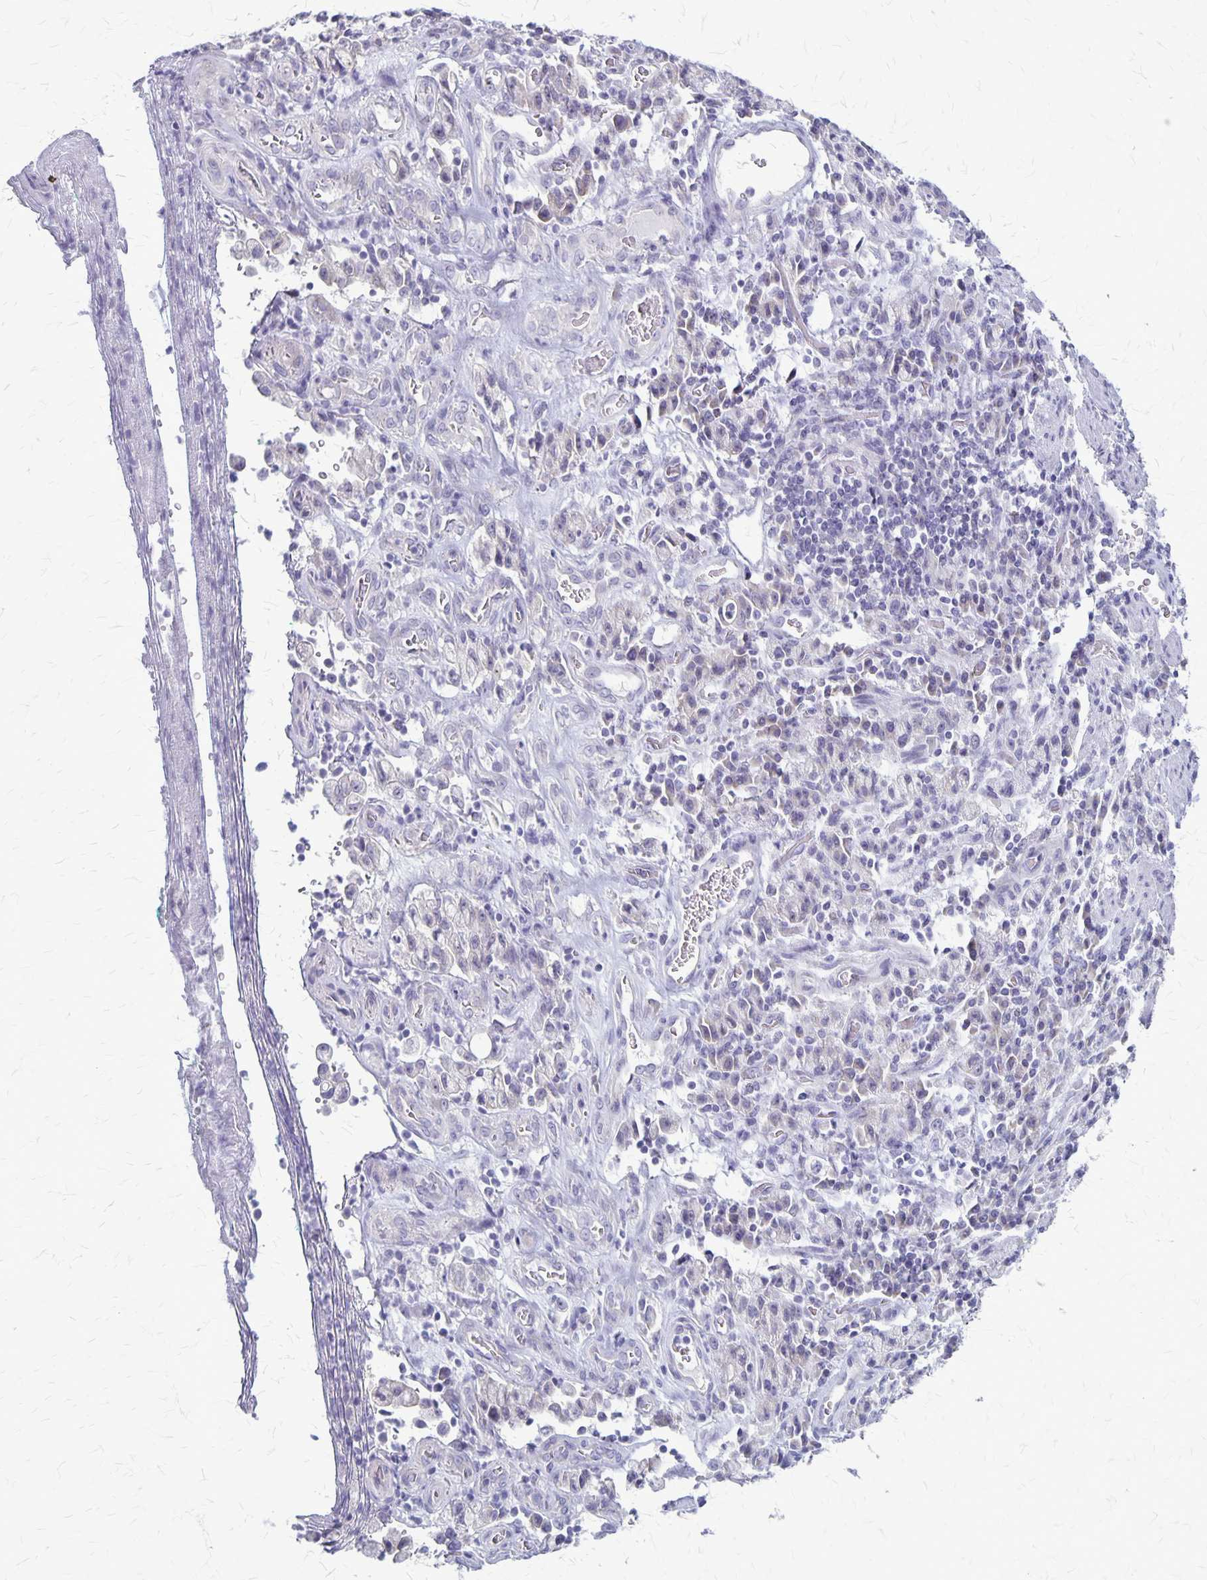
{"staining": {"intensity": "negative", "quantity": "none", "location": "none"}, "tissue": "stomach cancer", "cell_type": "Tumor cells", "image_type": "cancer", "snomed": [{"axis": "morphology", "description": "Adenocarcinoma, NOS"}, {"axis": "topography", "description": "Stomach"}], "caption": "Protein analysis of stomach cancer shows no significant staining in tumor cells. Nuclei are stained in blue.", "gene": "PLXNB3", "patient": {"sex": "male", "age": 77}}